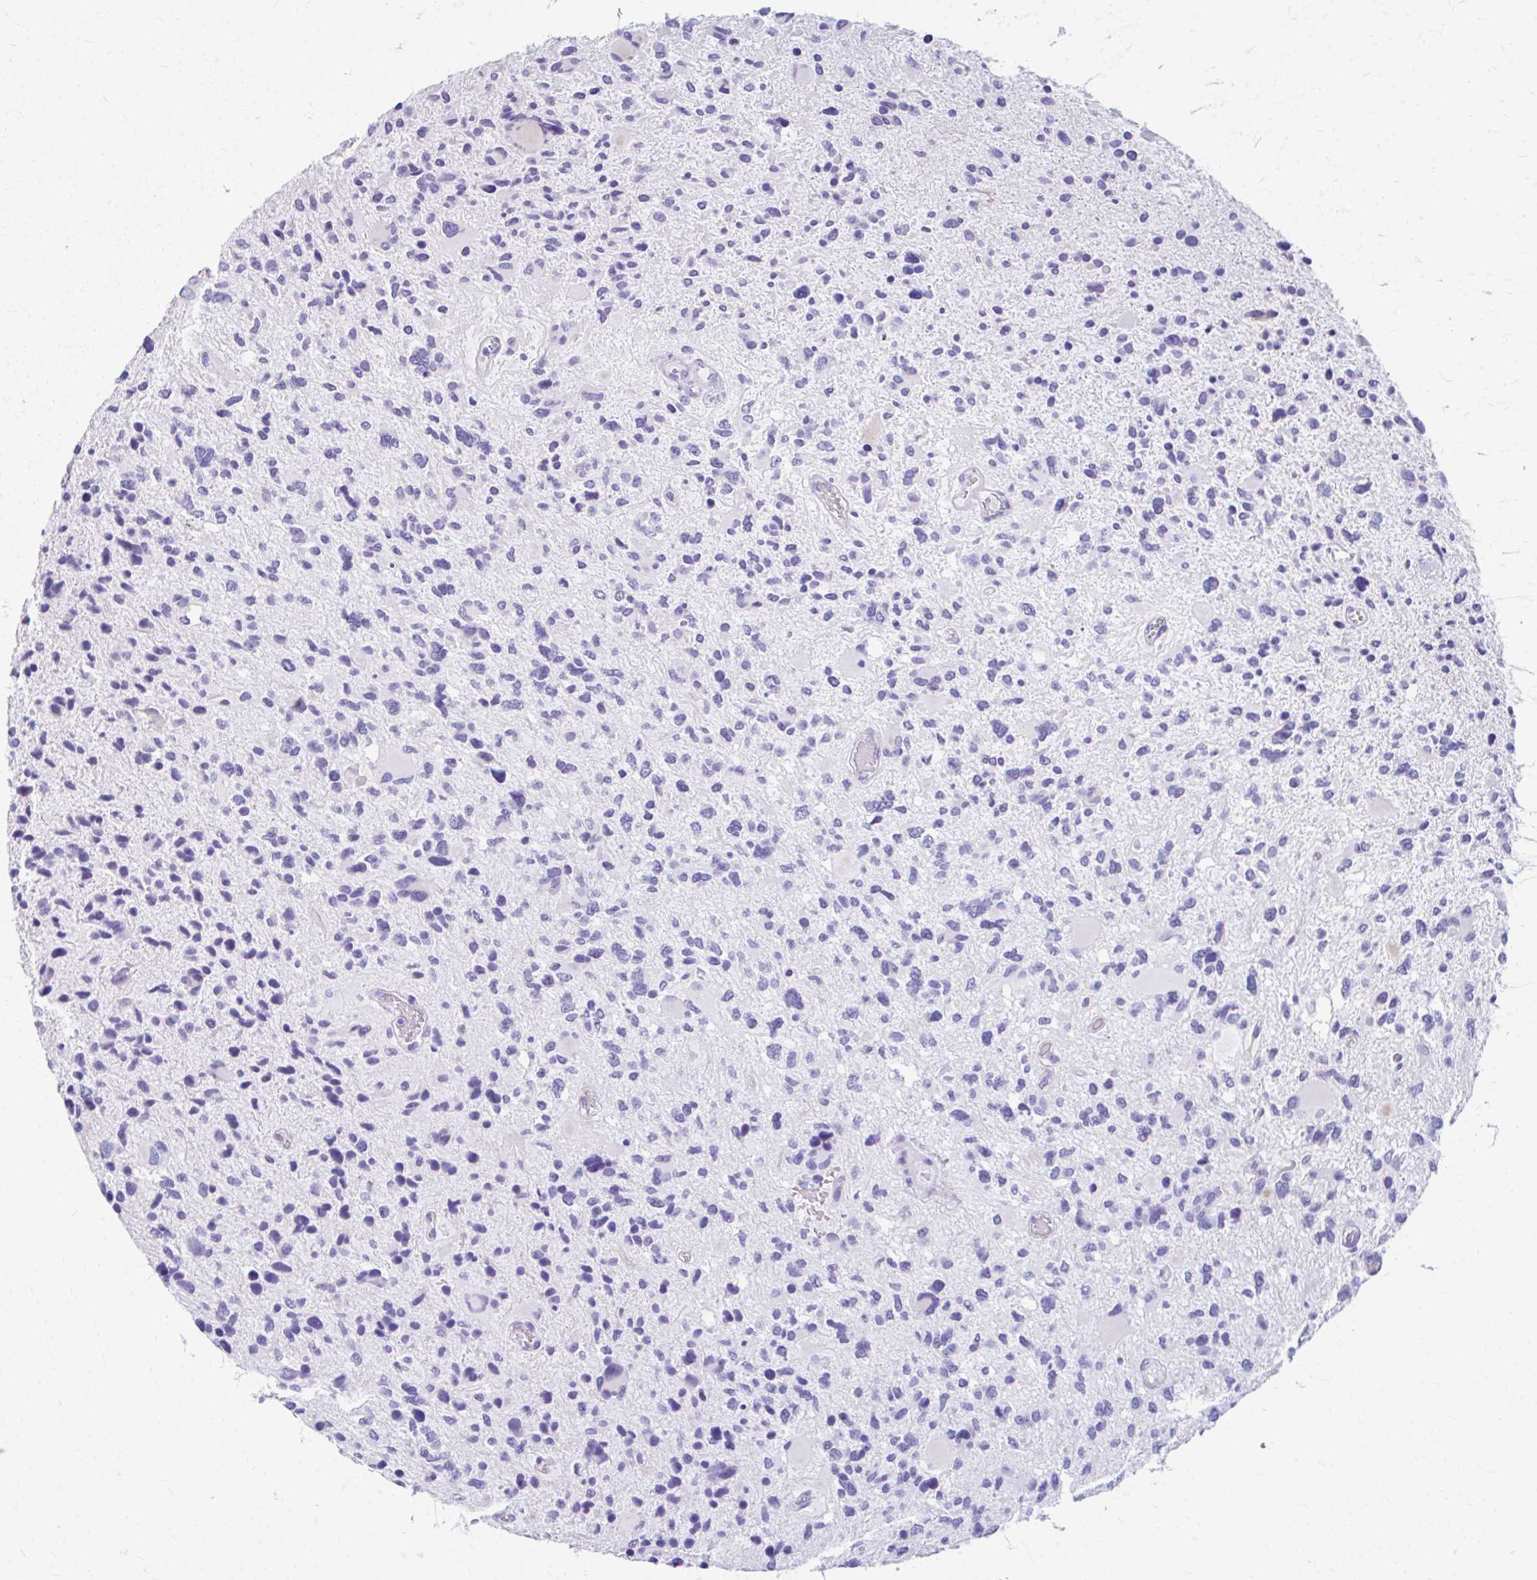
{"staining": {"intensity": "negative", "quantity": "none", "location": "none"}, "tissue": "glioma", "cell_type": "Tumor cells", "image_type": "cancer", "snomed": [{"axis": "morphology", "description": "Glioma, malignant, High grade"}, {"axis": "topography", "description": "Brain"}], "caption": "High power microscopy micrograph of an immunohistochemistry (IHC) photomicrograph of glioma, revealing no significant expression in tumor cells.", "gene": "KRIT1", "patient": {"sex": "female", "age": 11}}